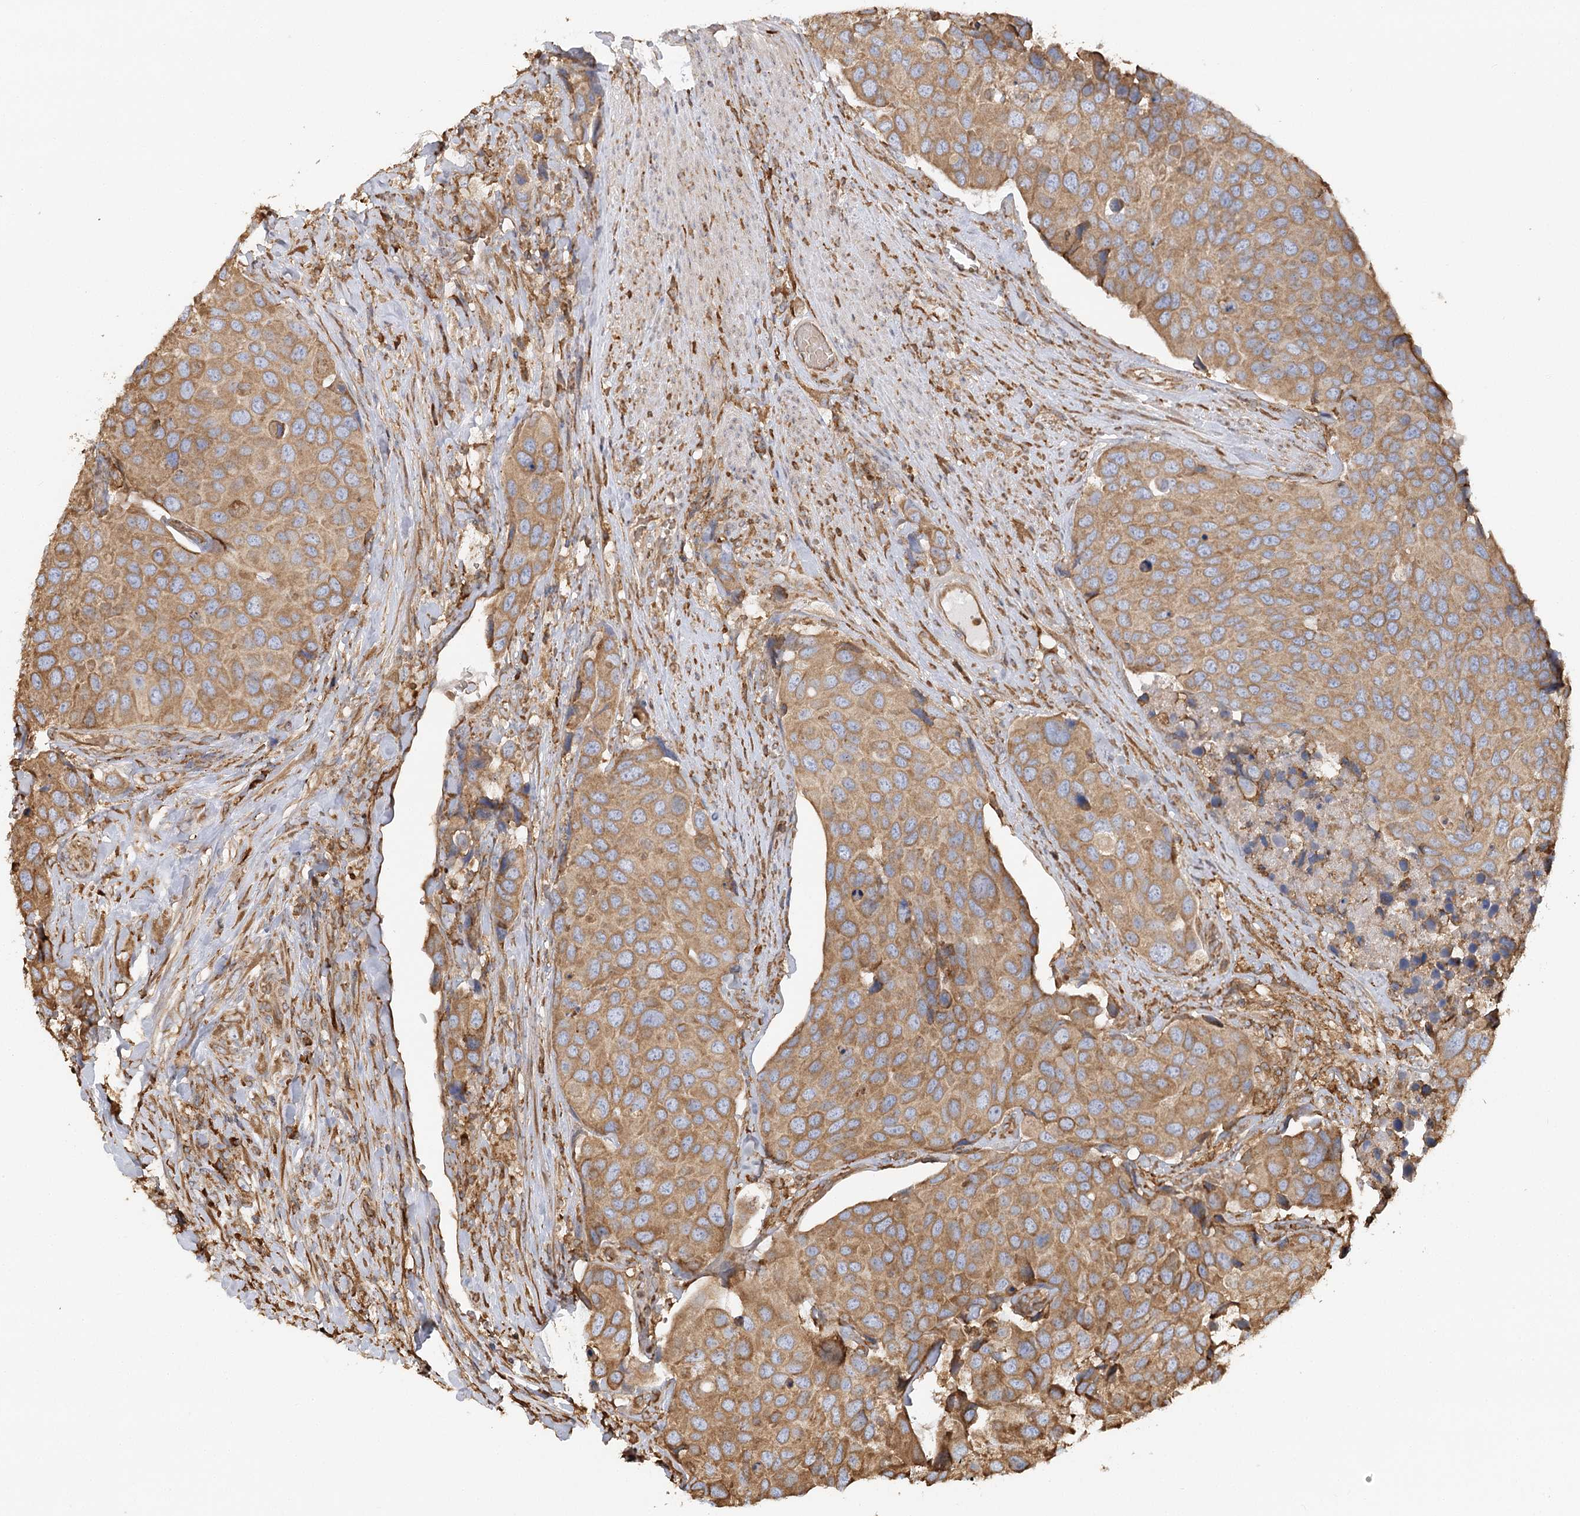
{"staining": {"intensity": "moderate", "quantity": ">75%", "location": "cytoplasmic/membranous"}, "tissue": "urothelial cancer", "cell_type": "Tumor cells", "image_type": "cancer", "snomed": [{"axis": "morphology", "description": "Urothelial carcinoma, High grade"}, {"axis": "topography", "description": "Urinary bladder"}], "caption": "DAB immunohistochemical staining of human urothelial cancer demonstrates moderate cytoplasmic/membranous protein positivity in about >75% of tumor cells.", "gene": "ACAP2", "patient": {"sex": "male", "age": 74}}